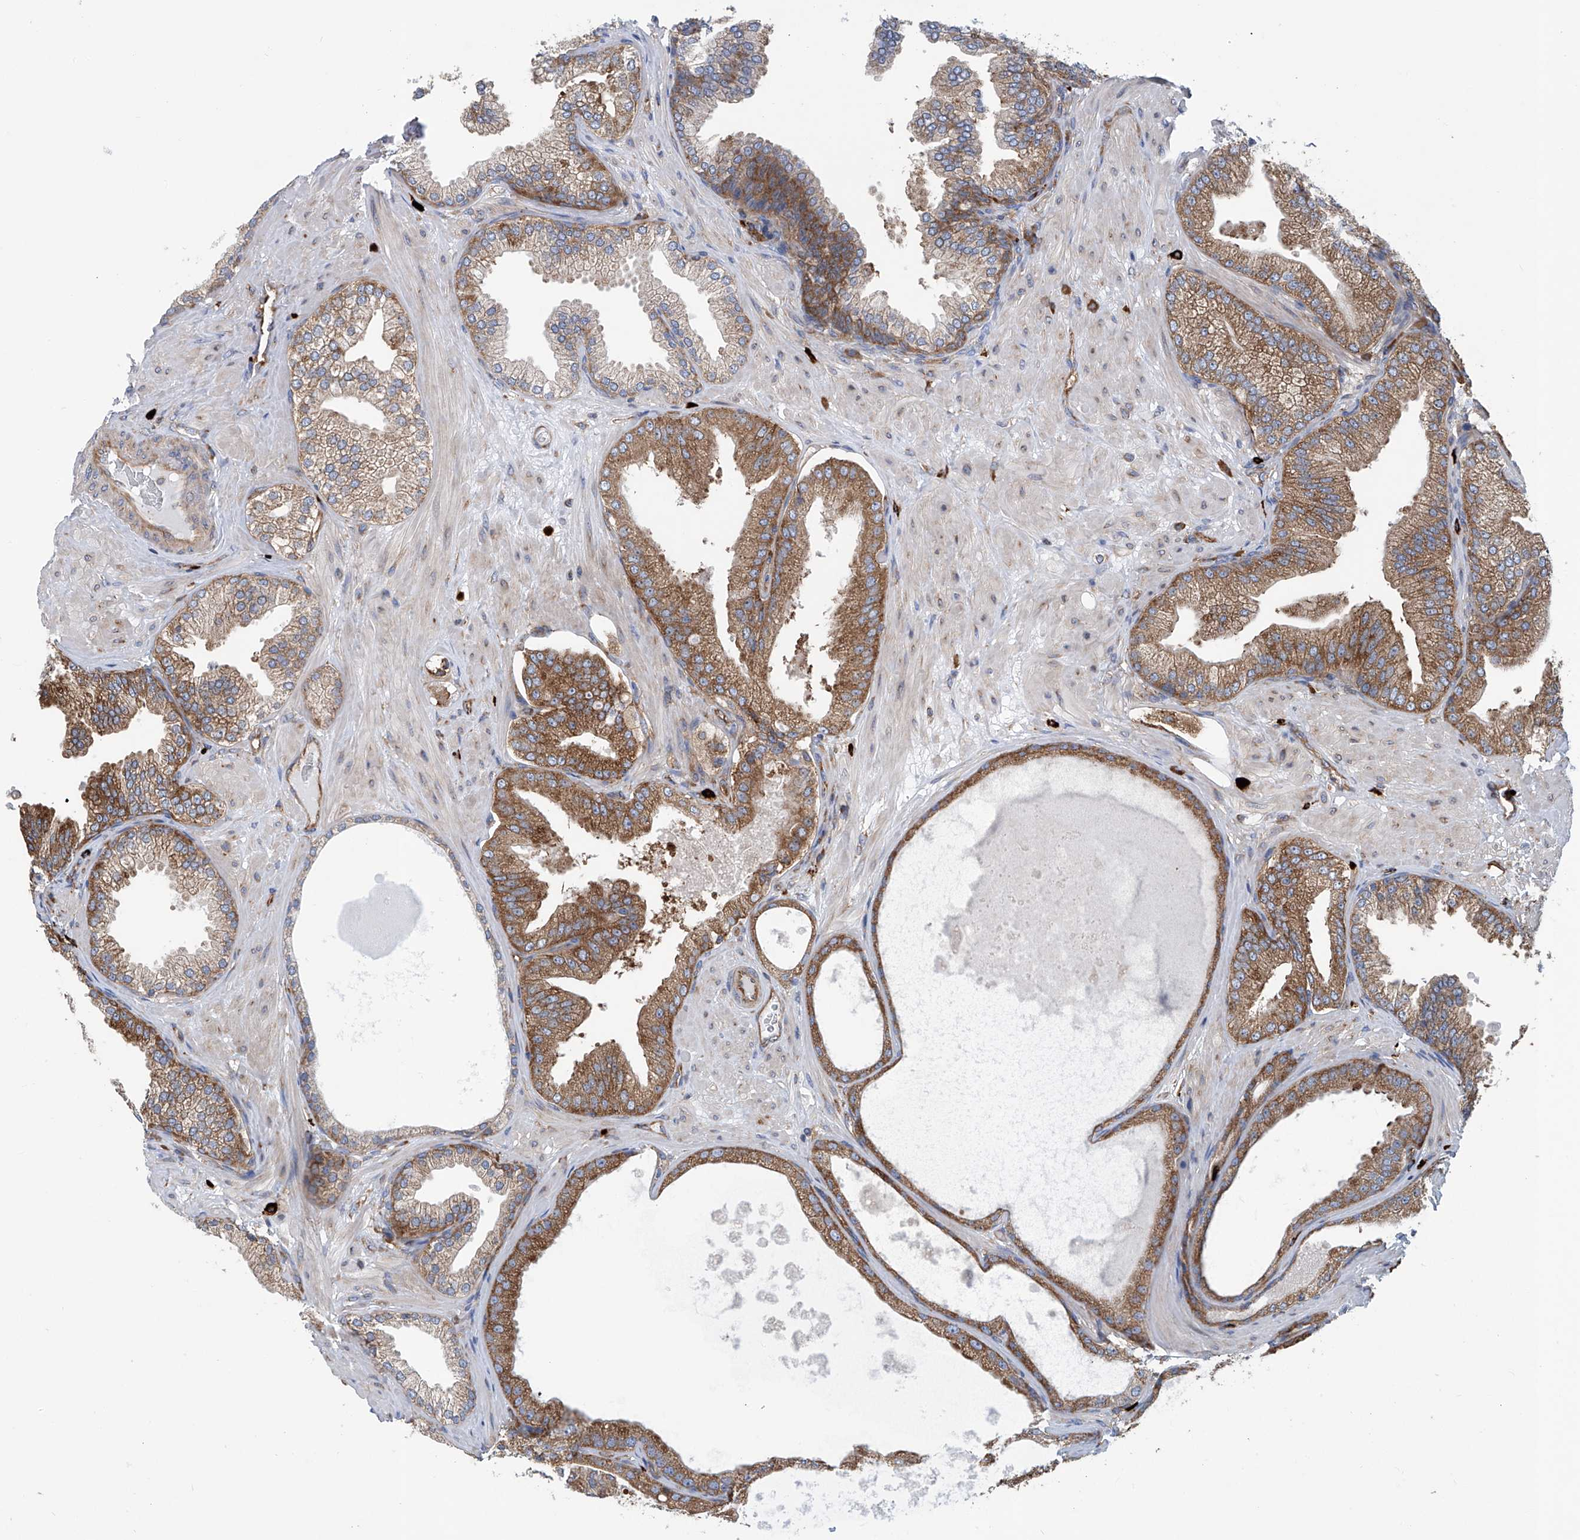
{"staining": {"intensity": "moderate", "quantity": ">75%", "location": "cytoplasmic/membranous"}, "tissue": "prostate cancer", "cell_type": "Tumor cells", "image_type": "cancer", "snomed": [{"axis": "morphology", "description": "Adenocarcinoma, Low grade"}, {"axis": "topography", "description": "Prostate"}], "caption": "Tumor cells demonstrate medium levels of moderate cytoplasmic/membranous staining in about >75% of cells in adenocarcinoma (low-grade) (prostate). The protein is stained brown, and the nuclei are stained in blue (DAB IHC with brightfield microscopy, high magnification).", "gene": "SENP2", "patient": {"sex": "male", "age": 63}}